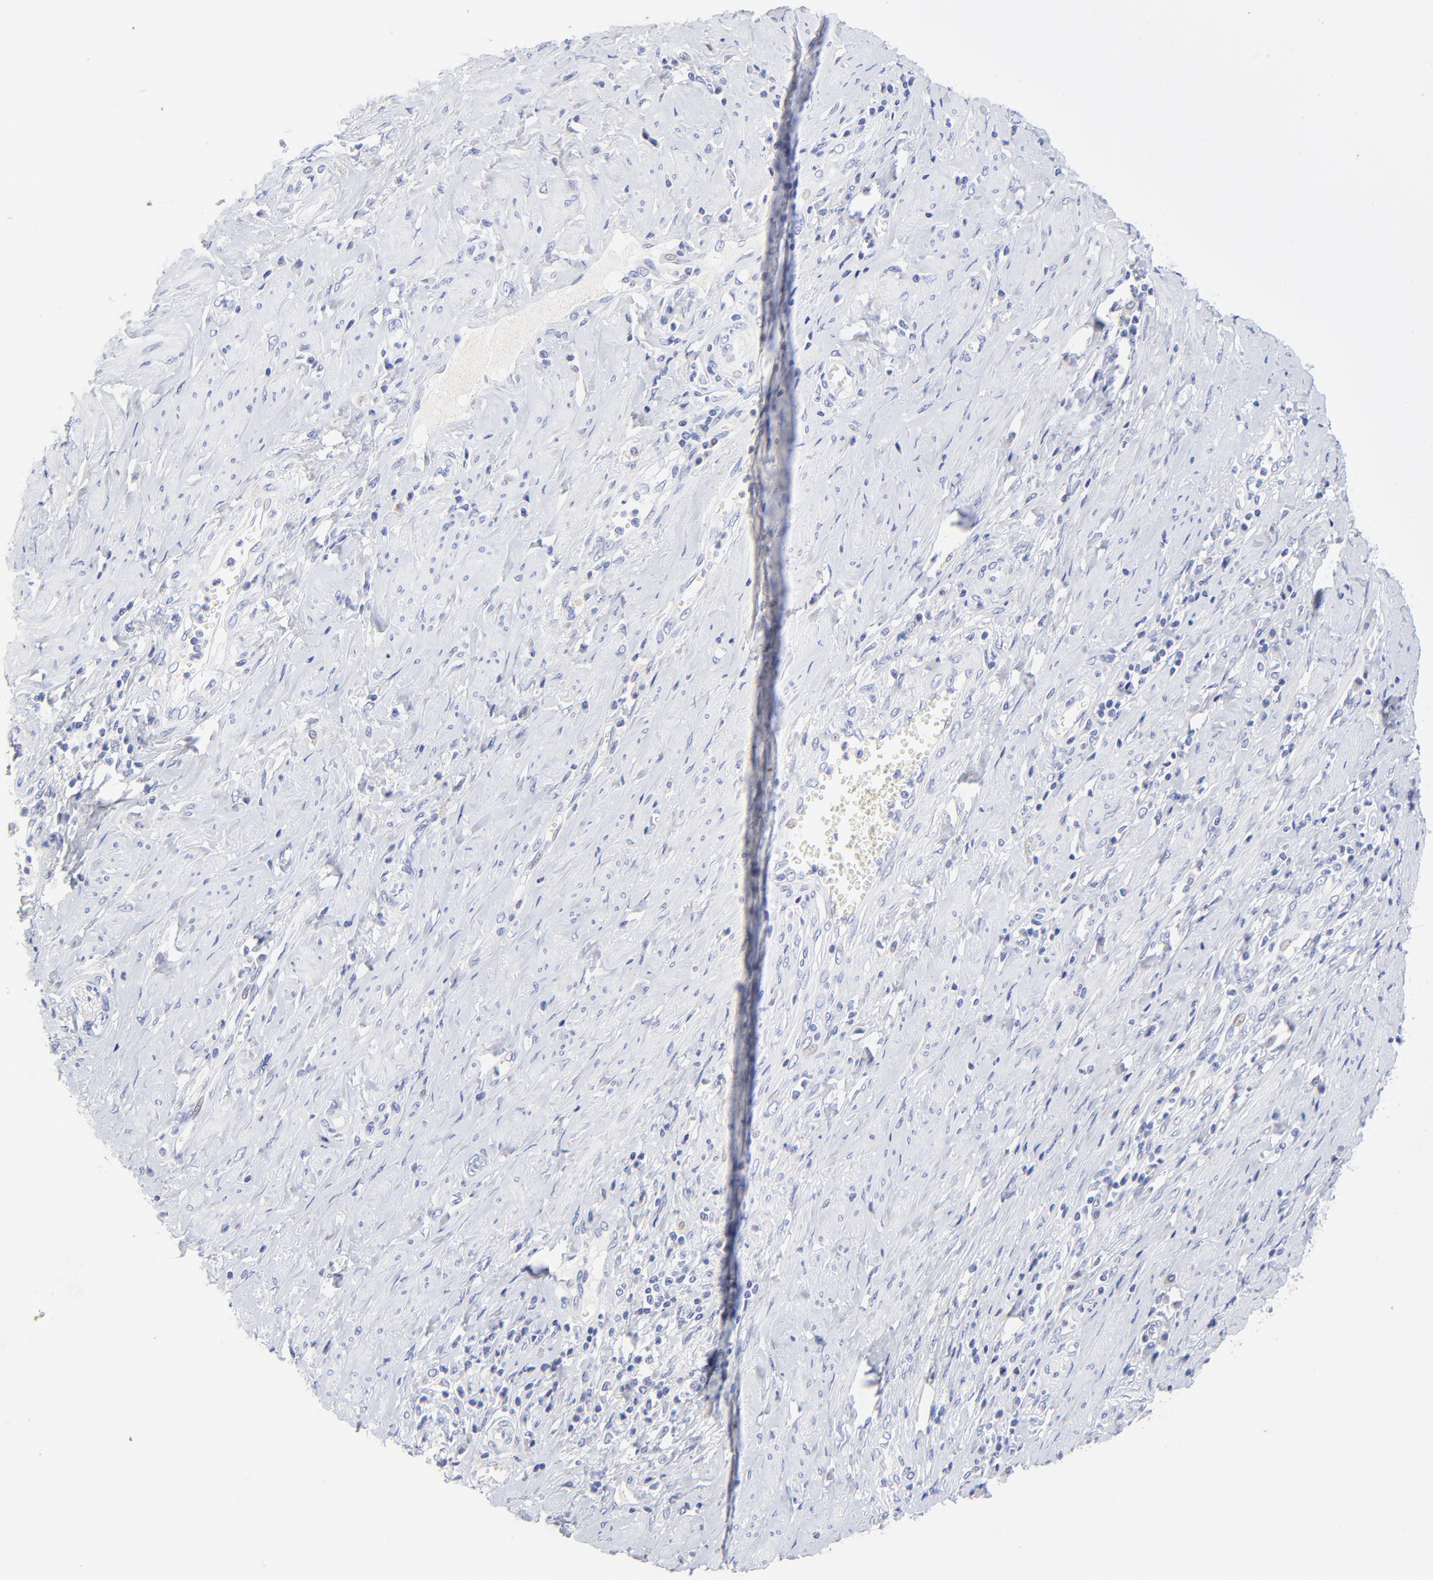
{"staining": {"intensity": "negative", "quantity": "none", "location": "none"}, "tissue": "cervical cancer", "cell_type": "Tumor cells", "image_type": "cancer", "snomed": [{"axis": "morphology", "description": "Squamous cell carcinoma, NOS"}, {"axis": "topography", "description": "Cervix"}], "caption": "Tumor cells show no significant staining in cervical cancer (squamous cell carcinoma).", "gene": "SULT4A1", "patient": {"sex": "female", "age": 53}}